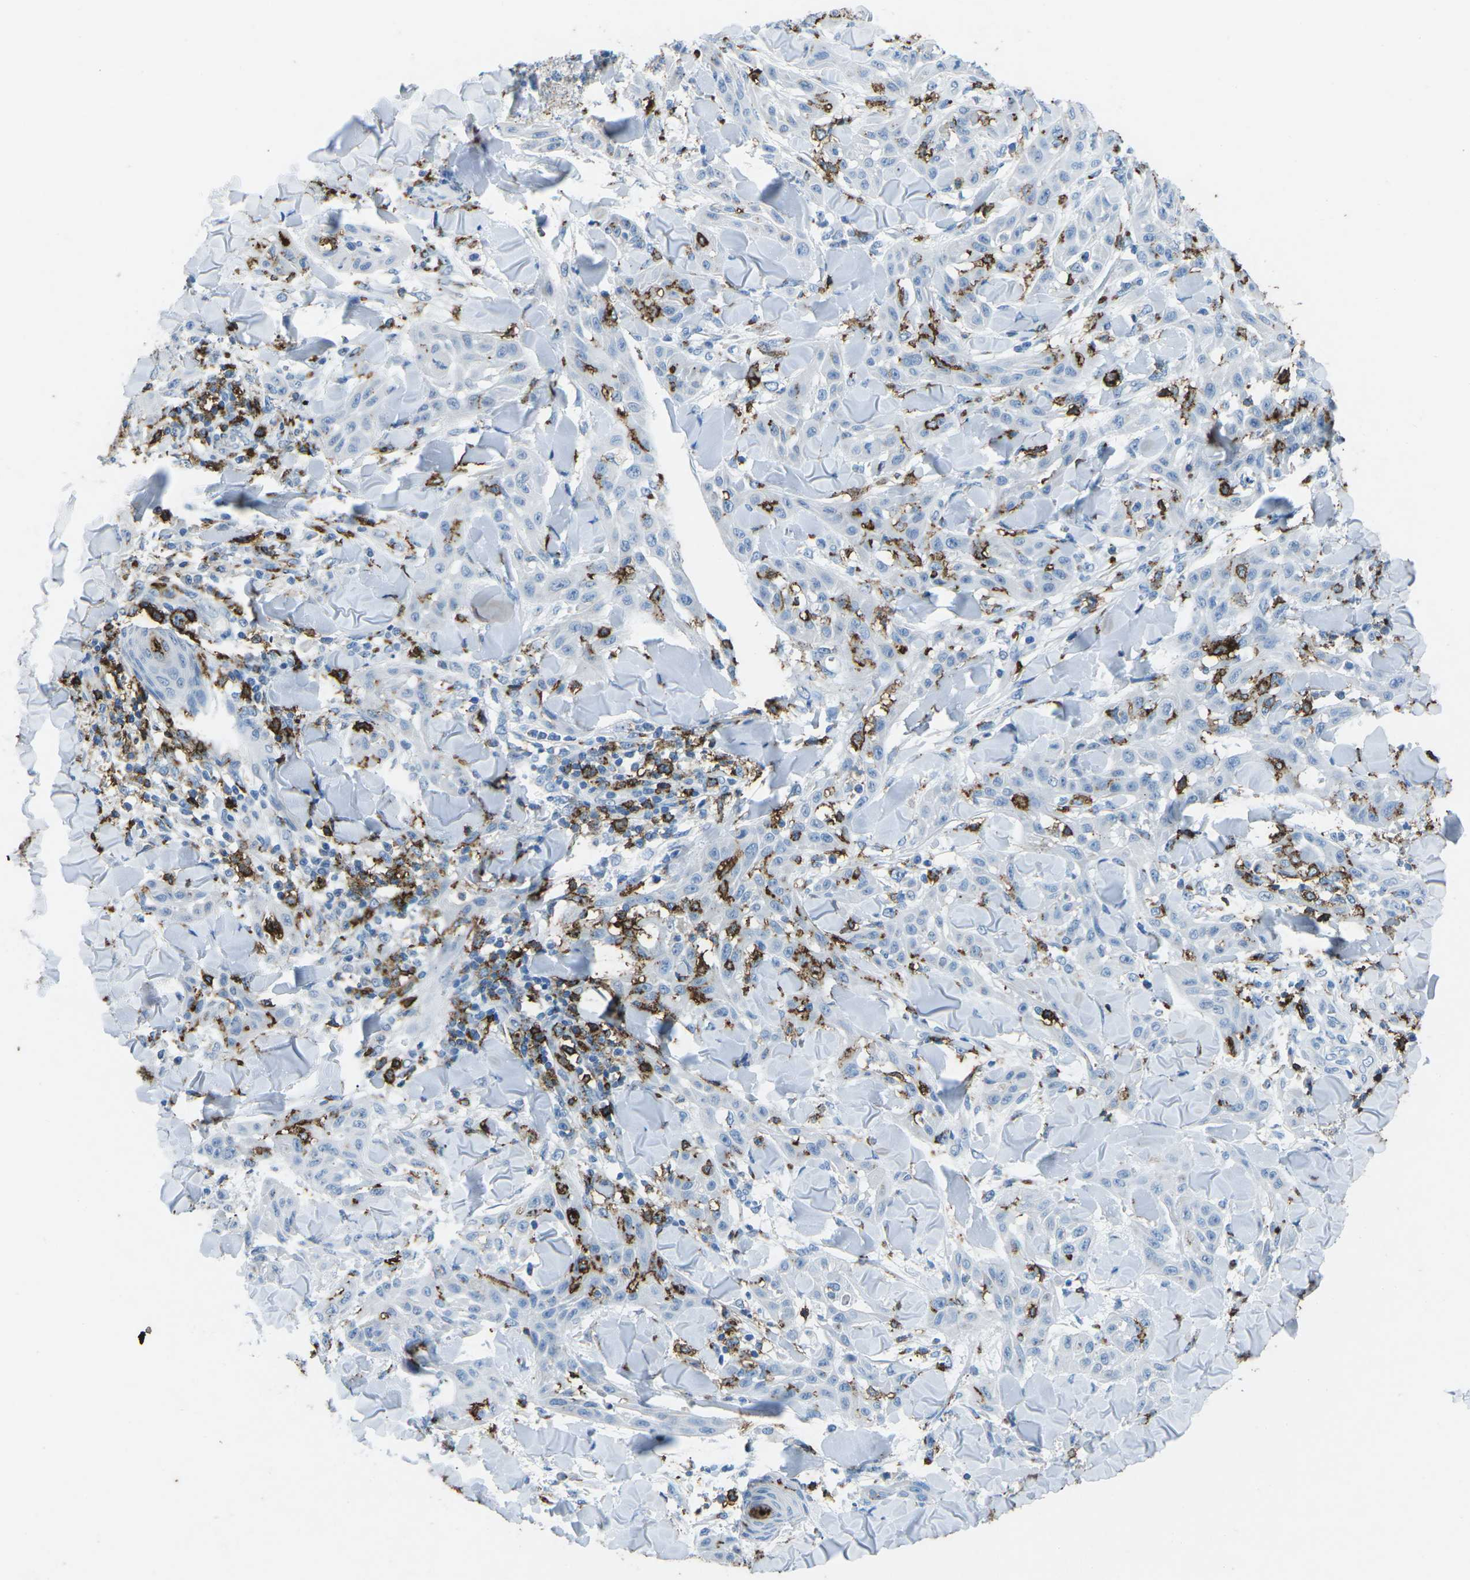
{"staining": {"intensity": "negative", "quantity": "none", "location": "none"}, "tissue": "skin cancer", "cell_type": "Tumor cells", "image_type": "cancer", "snomed": [{"axis": "morphology", "description": "Squamous cell carcinoma, NOS"}, {"axis": "topography", "description": "Skin"}], "caption": "Immunohistochemistry (IHC) micrograph of neoplastic tissue: human squamous cell carcinoma (skin) stained with DAB shows no significant protein expression in tumor cells.", "gene": "CTAGE1", "patient": {"sex": "male", "age": 24}}